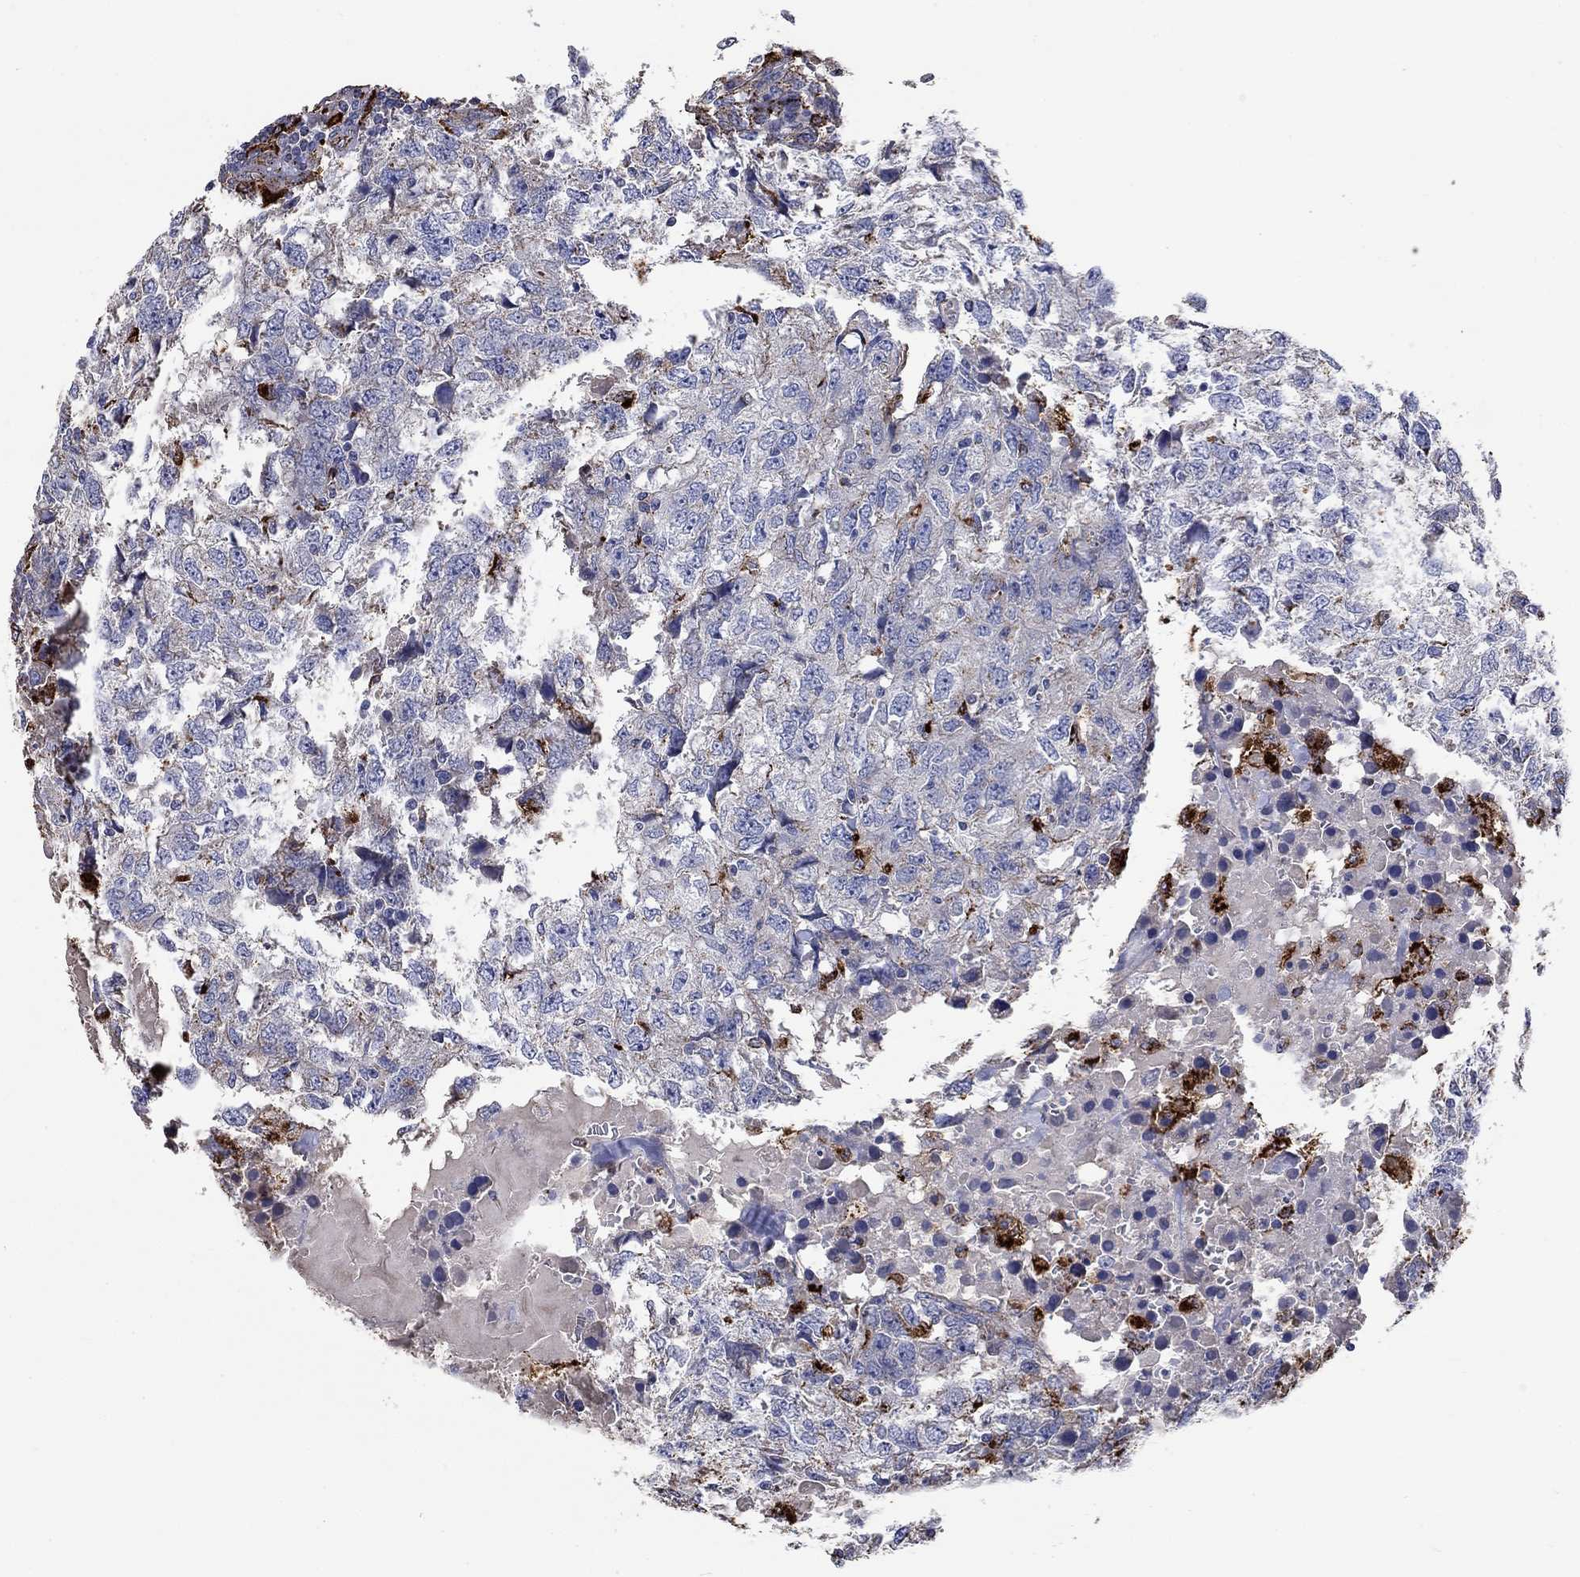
{"staining": {"intensity": "strong", "quantity": "<25%", "location": "cytoplasmic/membranous"}, "tissue": "breast cancer", "cell_type": "Tumor cells", "image_type": "cancer", "snomed": [{"axis": "morphology", "description": "Duct carcinoma"}, {"axis": "topography", "description": "Breast"}], "caption": "DAB immunohistochemical staining of breast cancer (infiltrating ductal carcinoma) shows strong cytoplasmic/membranous protein positivity in approximately <25% of tumor cells.", "gene": "CTSB", "patient": {"sex": "female", "age": 30}}